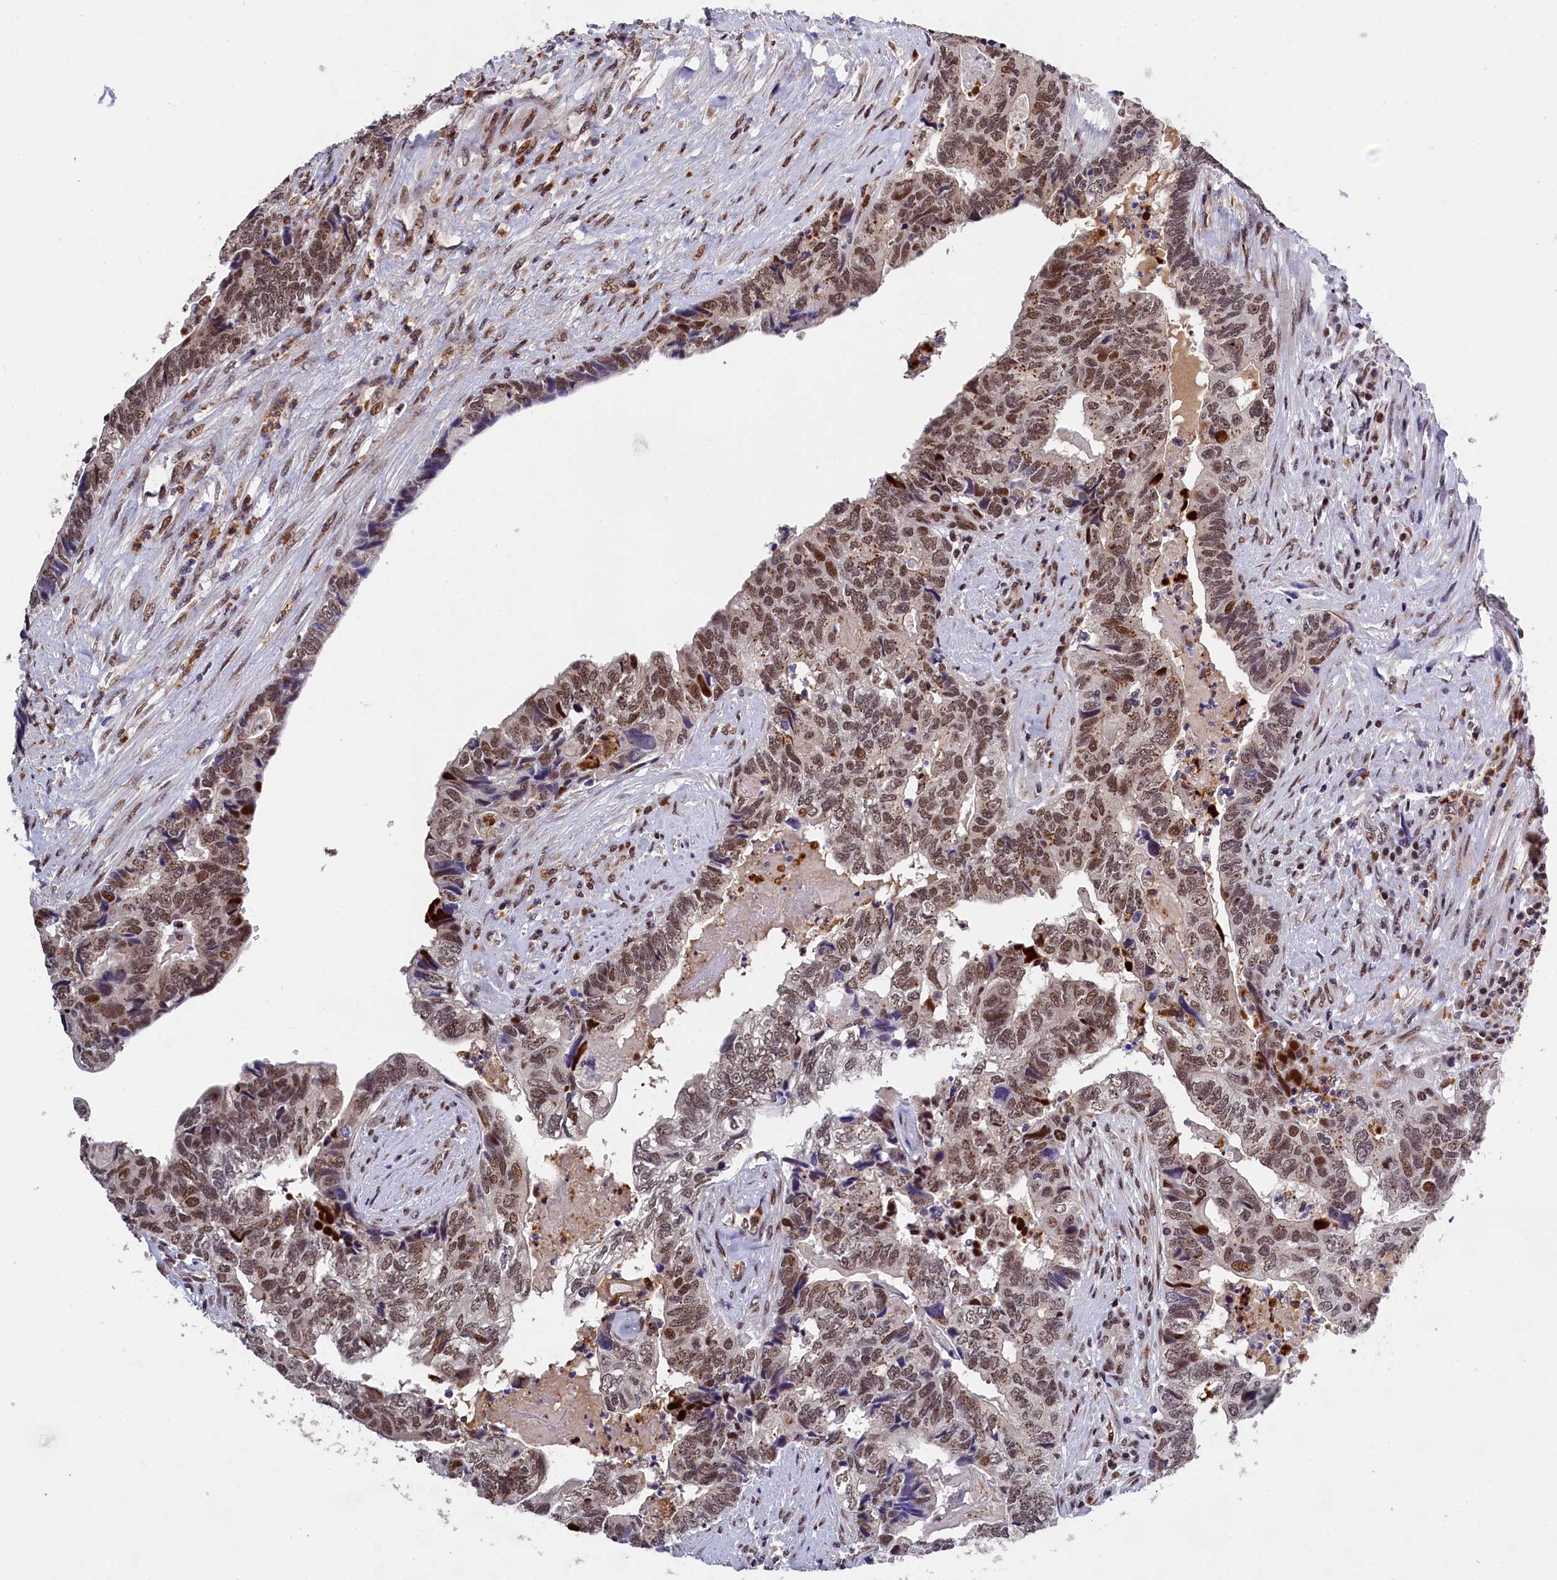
{"staining": {"intensity": "moderate", "quantity": ">75%", "location": "nuclear"}, "tissue": "colorectal cancer", "cell_type": "Tumor cells", "image_type": "cancer", "snomed": [{"axis": "morphology", "description": "Adenocarcinoma, NOS"}, {"axis": "topography", "description": "Colon"}], "caption": "IHC image of adenocarcinoma (colorectal) stained for a protein (brown), which reveals medium levels of moderate nuclear staining in approximately >75% of tumor cells.", "gene": "ADIG", "patient": {"sex": "female", "age": 67}}